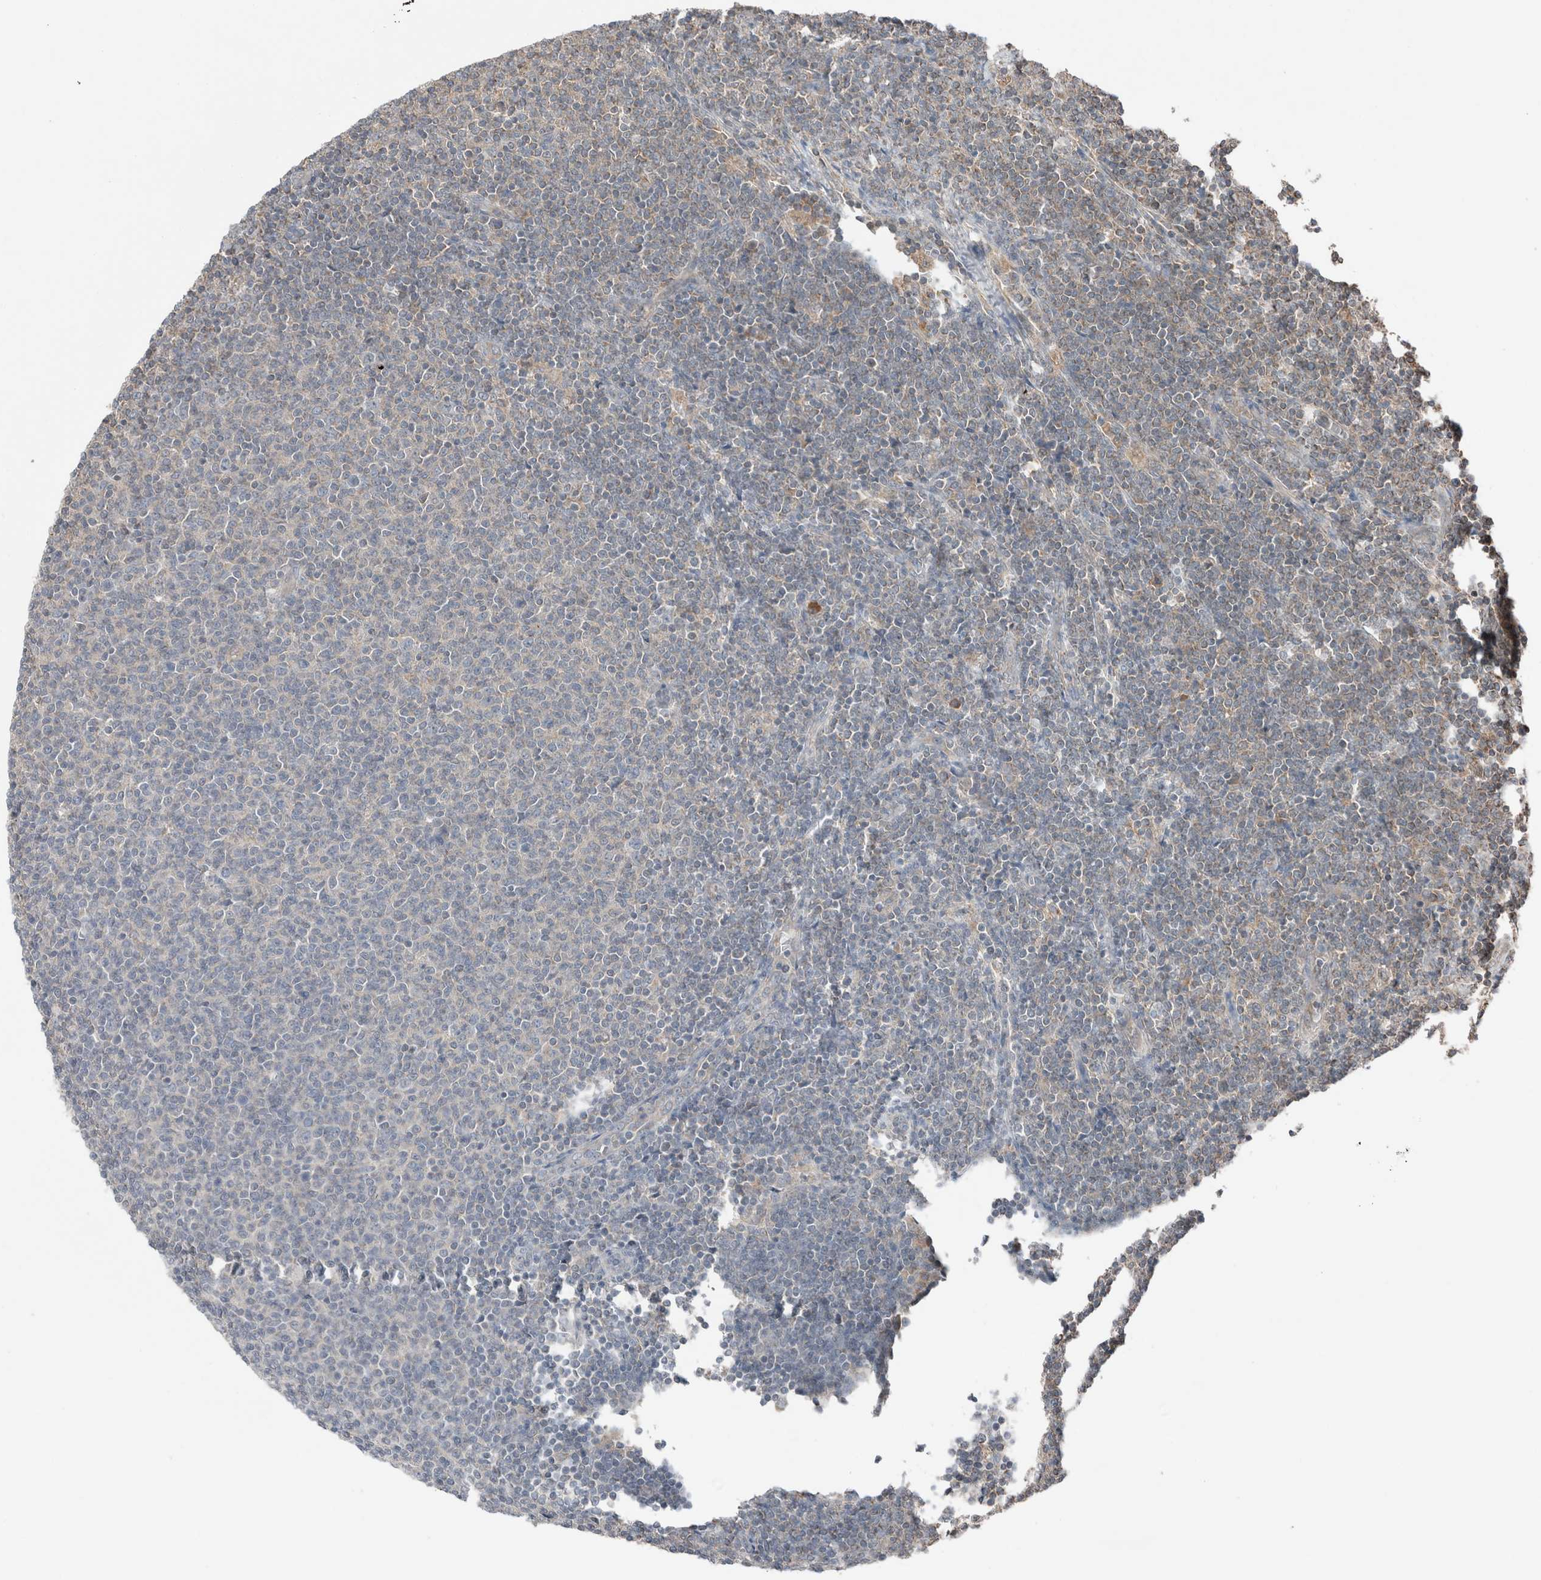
{"staining": {"intensity": "negative", "quantity": "none", "location": "none"}, "tissue": "lymphoma", "cell_type": "Tumor cells", "image_type": "cancer", "snomed": [{"axis": "morphology", "description": "Malignant lymphoma, non-Hodgkin's type, Low grade"}, {"axis": "topography", "description": "Lymph node"}], "caption": "DAB (3,3'-diaminobenzidine) immunohistochemical staining of malignant lymphoma, non-Hodgkin's type (low-grade) demonstrates no significant staining in tumor cells. (Immunohistochemistry, brightfield microscopy, high magnification).", "gene": "KLK14", "patient": {"sex": "male", "age": 66}}